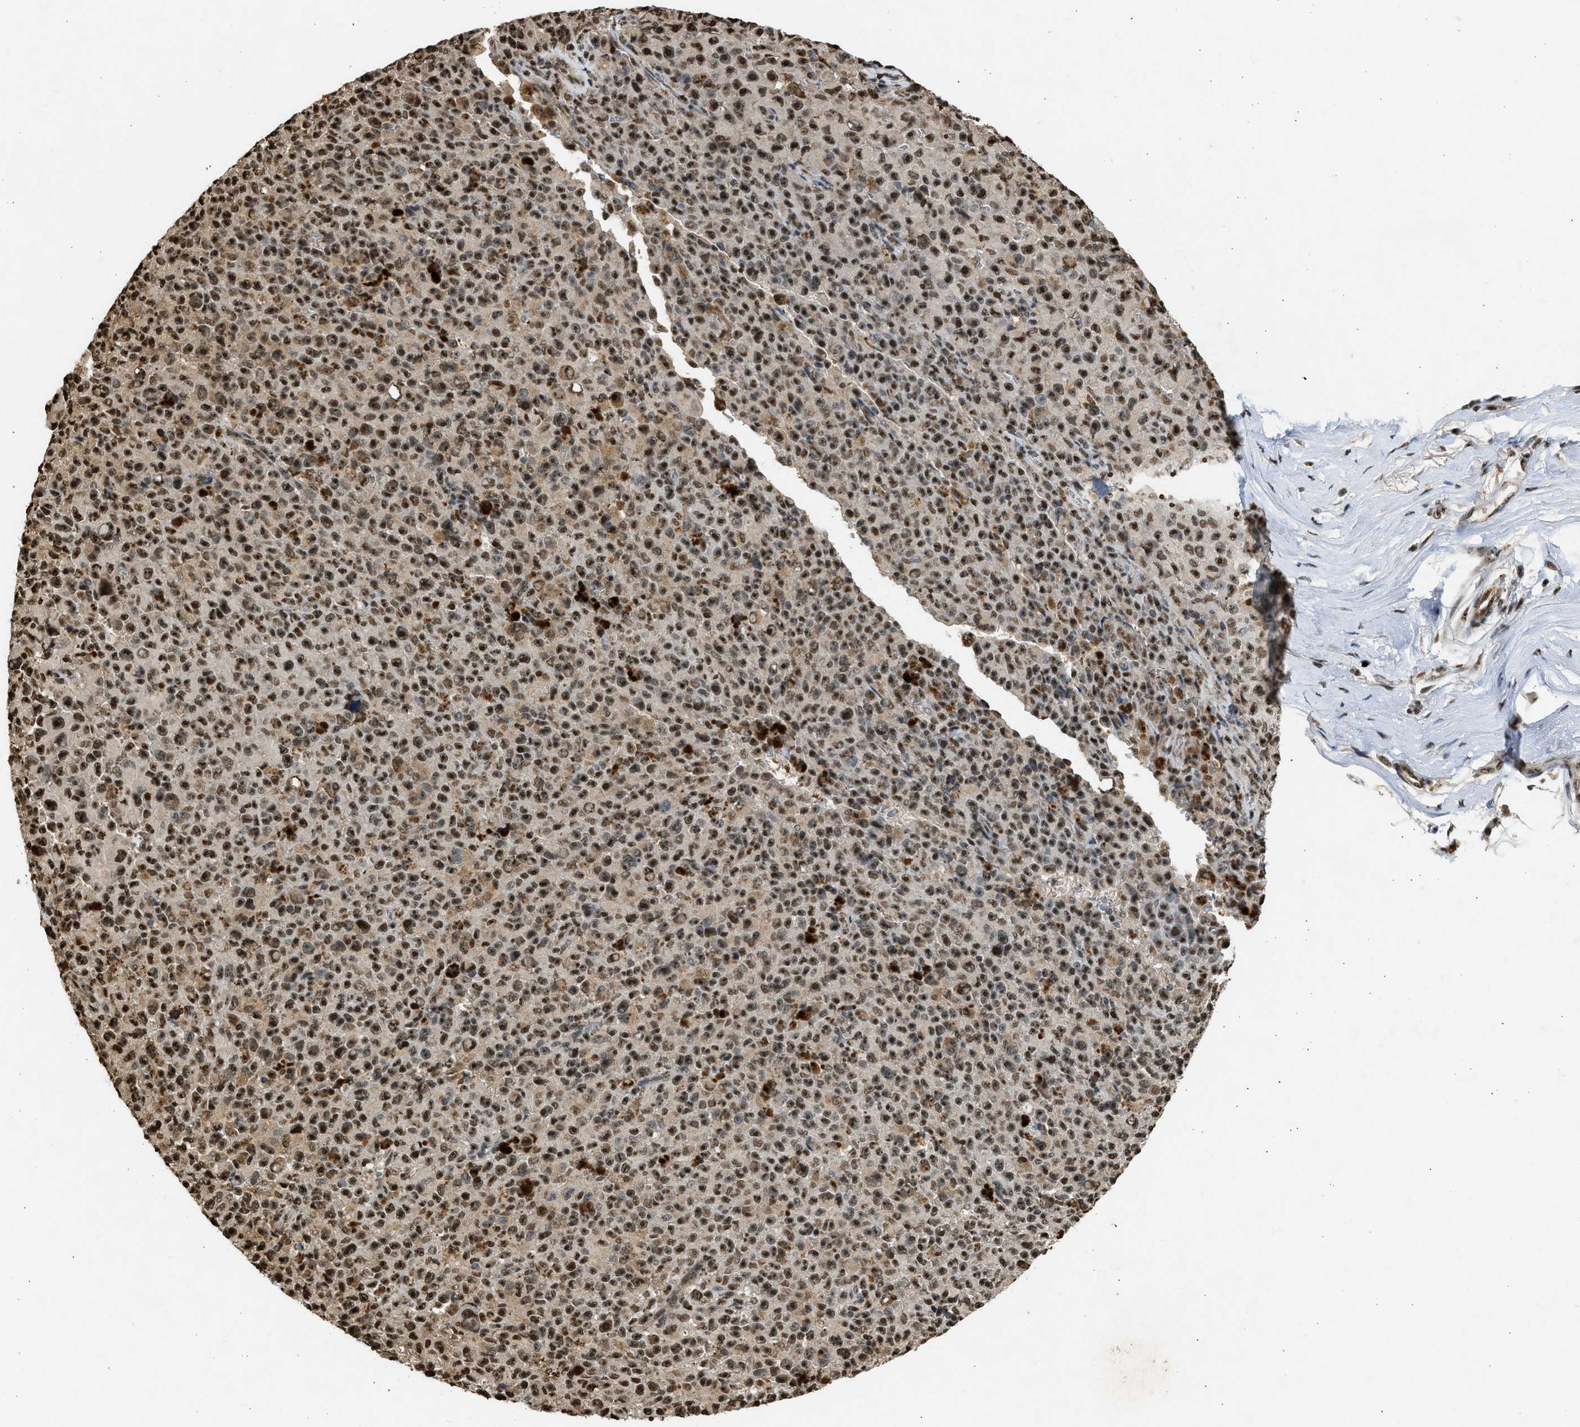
{"staining": {"intensity": "strong", "quantity": ">75%", "location": "nuclear"}, "tissue": "melanoma", "cell_type": "Tumor cells", "image_type": "cancer", "snomed": [{"axis": "morphology", "description": "Malignant melanoma, NOS"}, {"axis": "topography", "description": "Skin"}], "caption": "Brown immunohistochemical staining in human malignant melanoma demonstrates strong nuclear expression in approximately >75% of tumor cells. The staining was performed using DAB, with brown indicating positive protein expression. Nuclei are stained blue with hematoxylin.", "gene": "TFDP2", "patient": {"sex": "female", "age": 82}}